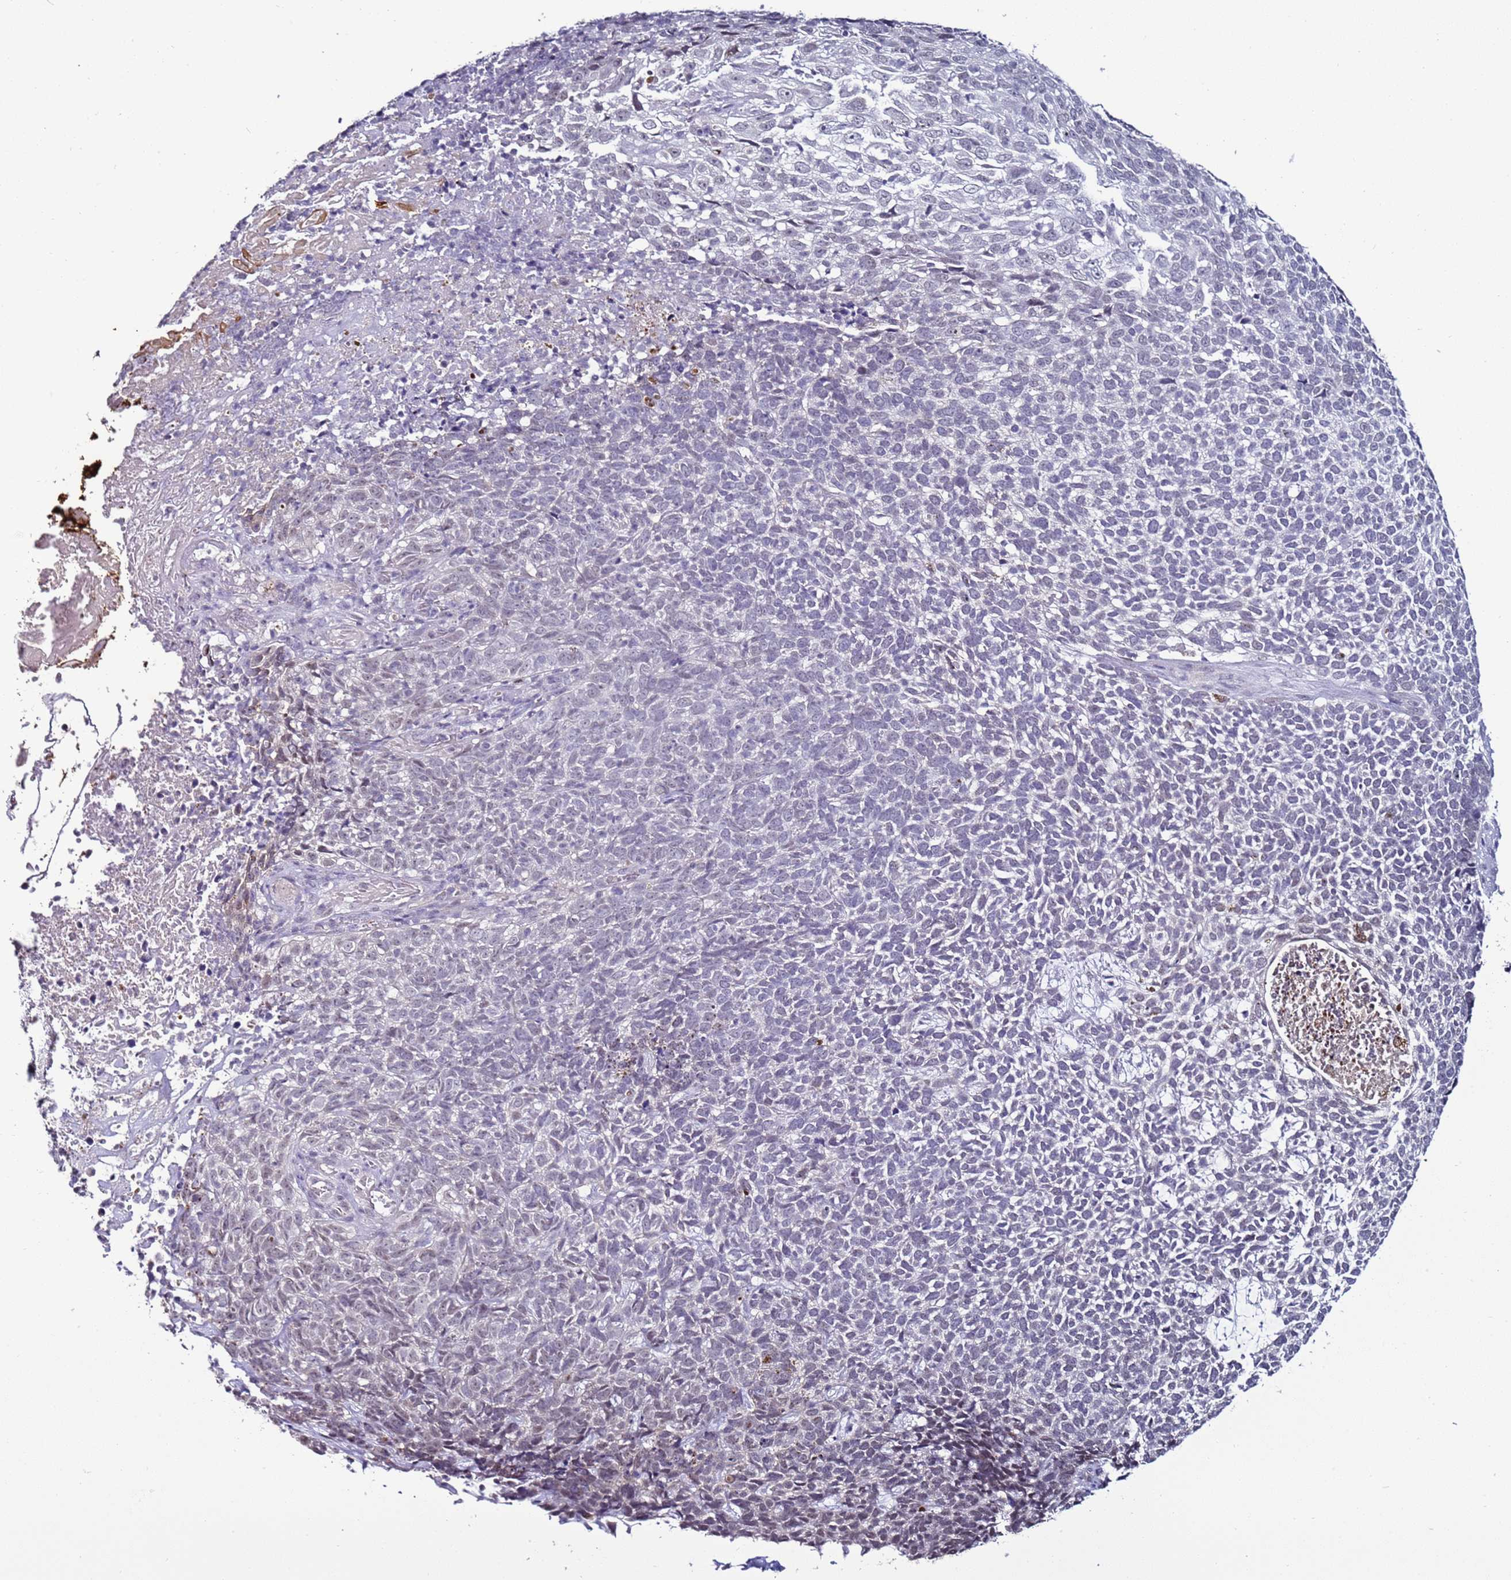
{"staining": {"intensity": "negative", "quantity": "none", "location": "none"}, "tissue": "skin cancer", "cell_type": "Tumor cells", "image_type": "cancer", "snomed": [{"axis": "morphology", "description": "Basal cell carcinoma"}, {"axis": "topography", "description": "Skin"}], "caption": "IHC histopathology image of neoplastic tissue: basal cell carcinoma (skin) stained with DAB (3,3'-diaminobenzidine) exhibits no significant protein staining in tumor cells.", "gene": "PSMA7", "patient": {"sex": "female", "age": 84}}